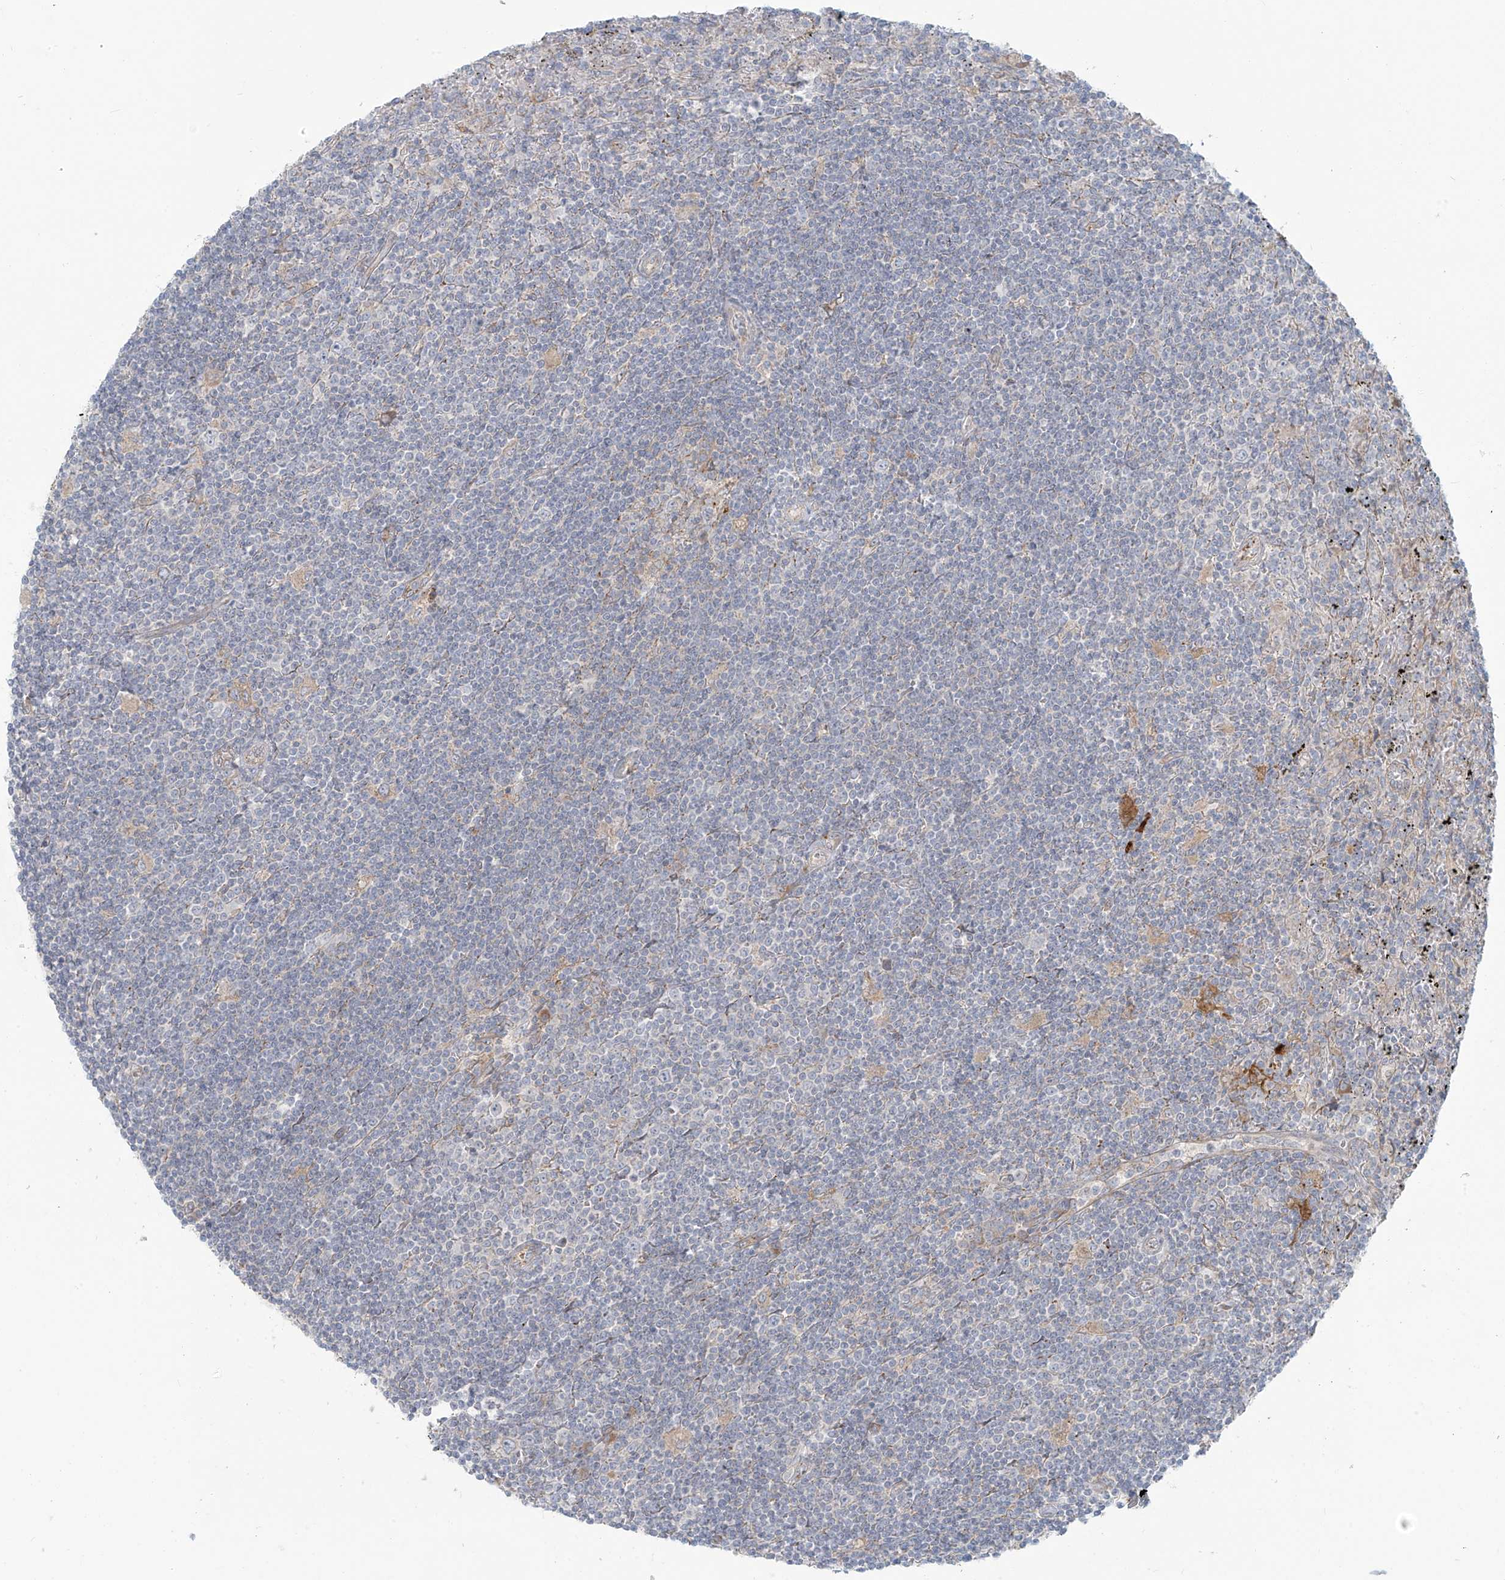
{"staining": {"intensity": "negative", "quantity": "none", "location": "none"}, "tissue": "lymphoma", "cell_type": "Tumor cells", "image_type": "cancer", "snomed": [{"axis": "morphology", "description": "Malignant lymphoma, non-Hodgkin's type, Low grade"}, {"axis": "topography", "description": "Spleen"}], "caption": "Immunohistochemical staining of low-grade malignant lymphoma, non-Hodgkin's type exhibits no significant expression in tumor cells.", "gene": "LZTS3", "patient": {"sex": "male", "age": 76}}